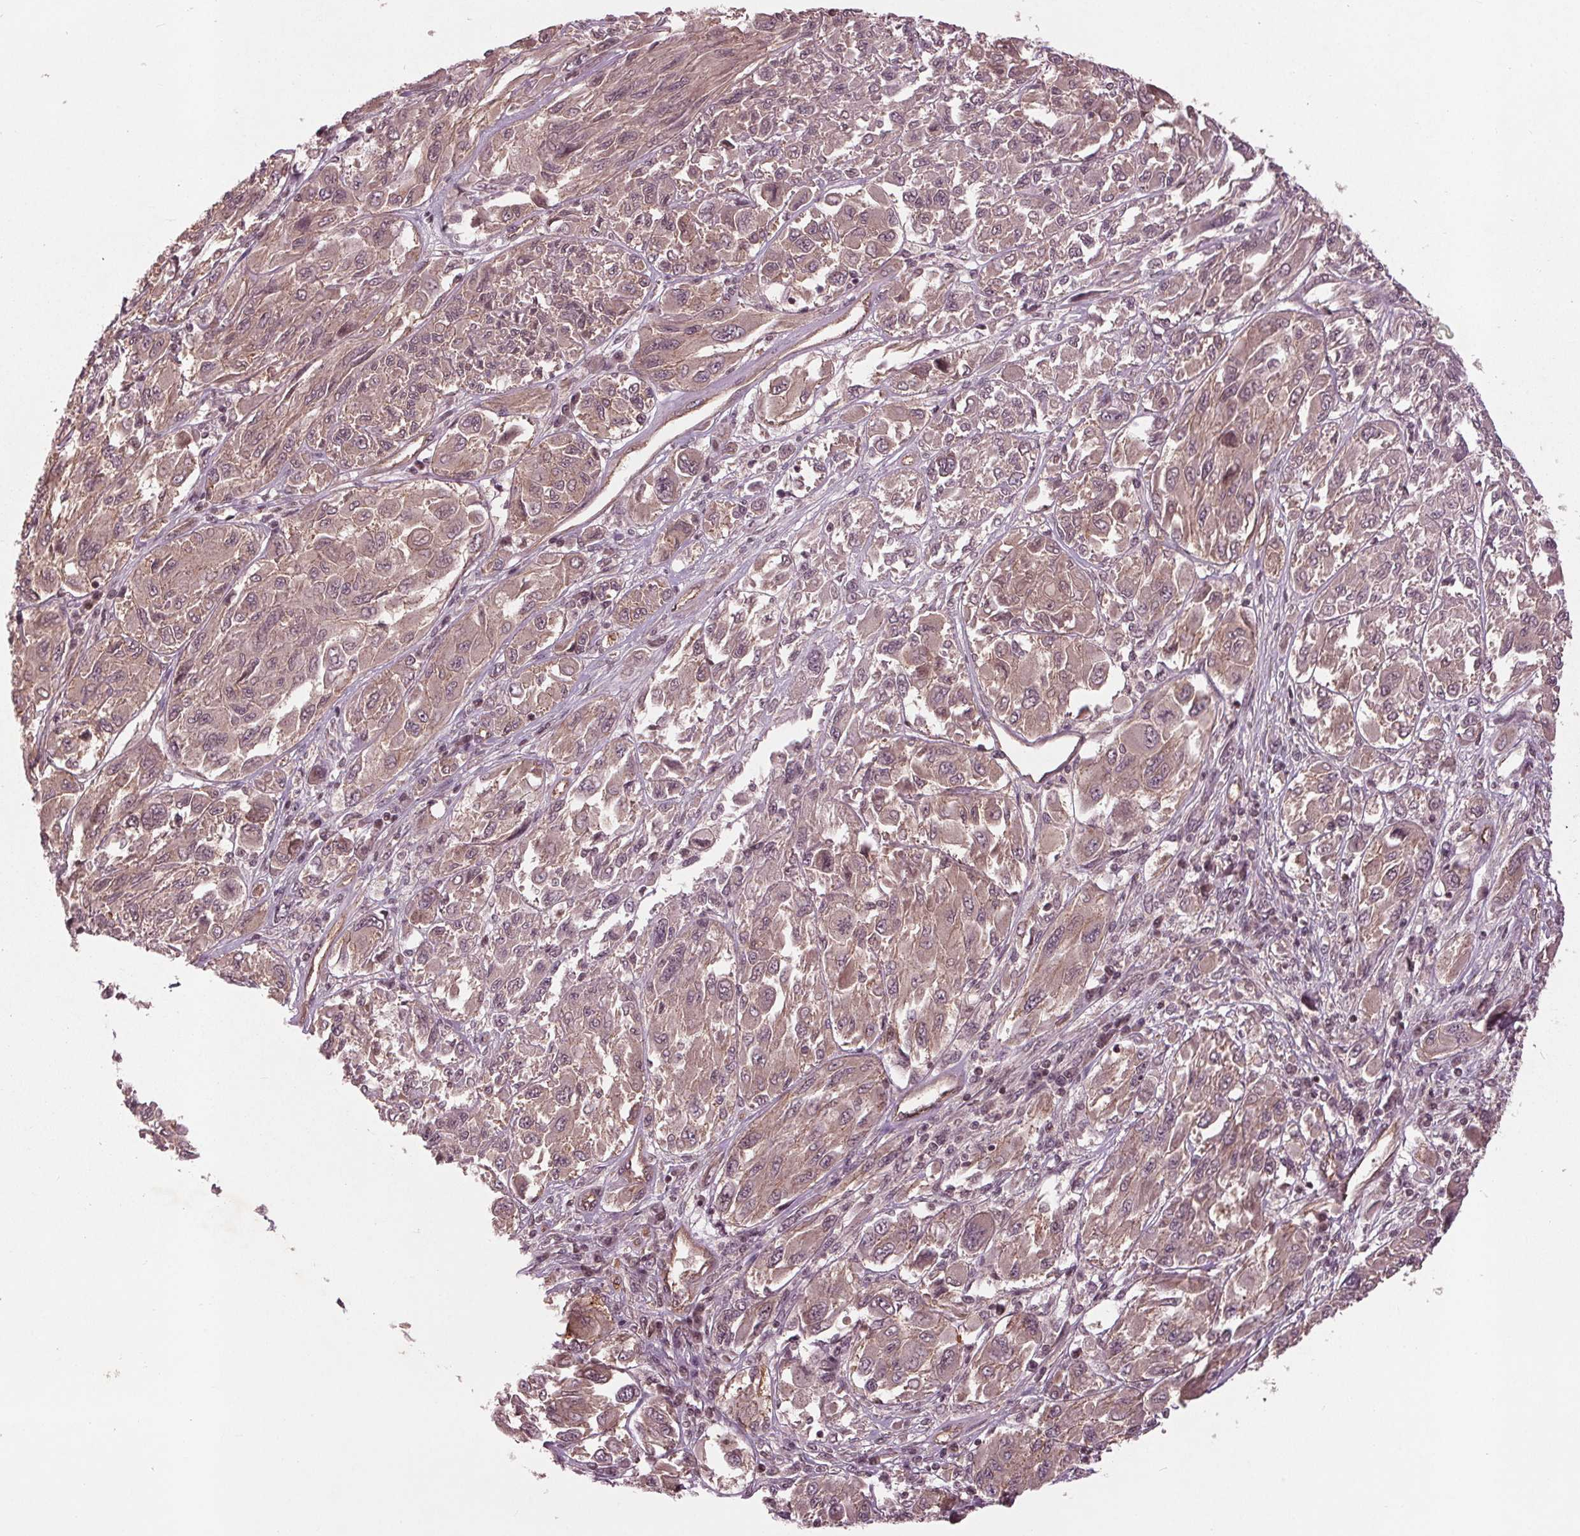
{"staining": {"intensity": "weak", "quantity": "25%-75%", "location": "cytoplasmic/membranous"}, "tissue": "melanoma", "cell_type": "Tumor cells", "image_type": "cancer", "snomed": [{"axis": "morphology", "description": "Malignant melanoma, NOS"}, {"axis": "topography", "description": "Skin"}], "caption": "Immunohistochemistry of human melanoma demonstrates low levels of weak cytoplasmic/membranous staining in about 25%-75% of tumor cells. The protein of interest is stained brown, and the nuclei are stained in blue (DAB (3,3'-diaminobenzidine) IHC with brightfield microscopy, high magnification).", "gene": "BTBD1", "patient": {"sex": "female", "age": 91}}